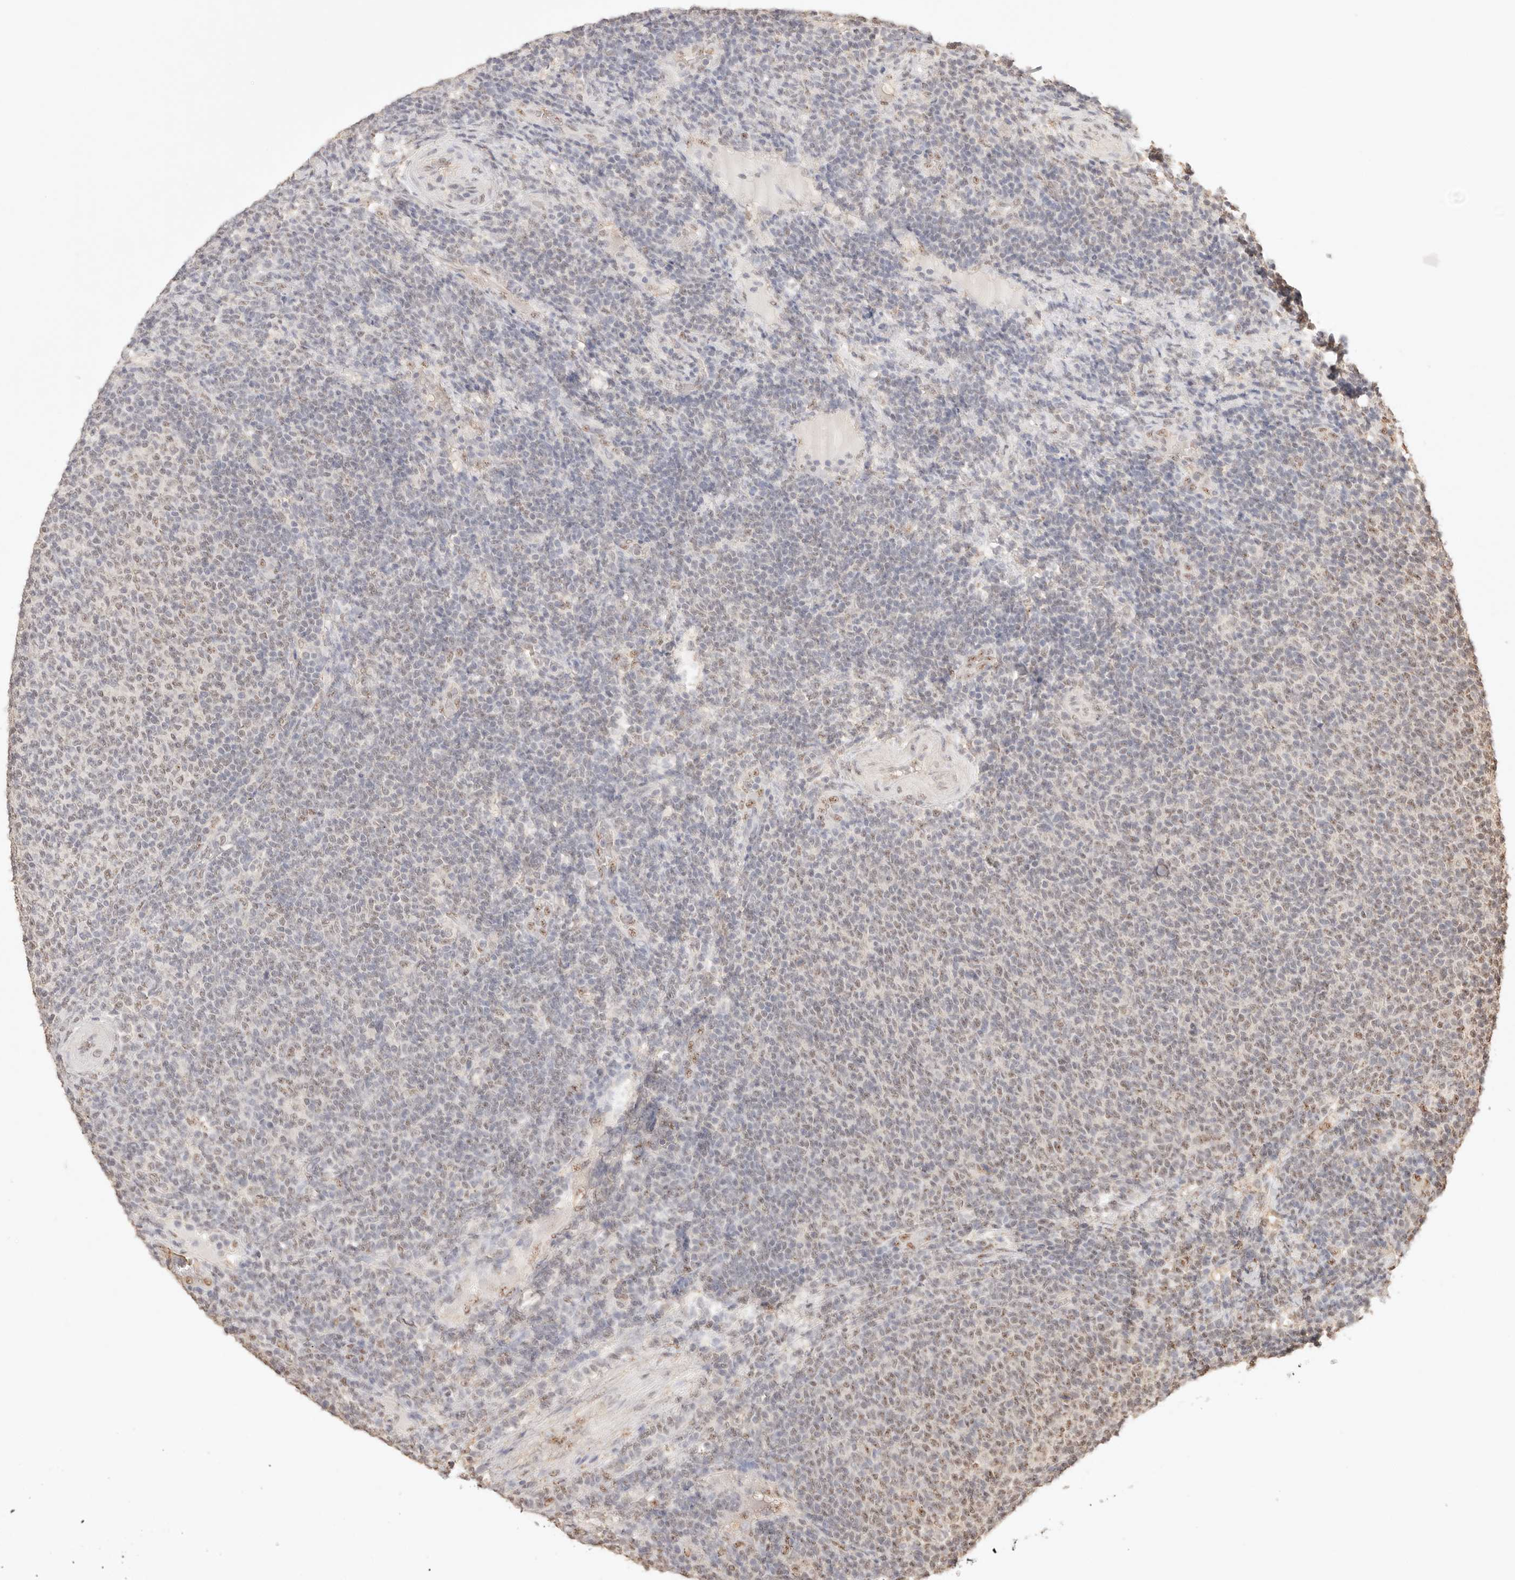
{"staining": {"intensity": "weak", "quantity": "25%-75%", "location": "nuclear"}, "tissue": "lymphoma", "cell_type": "Tumor cells", "image_type": "cancer", "snomed": [{"axis": "morphology", "description": "Malignant lymphoma, non-Hodgkin's type, Low grade"}, {"axis": "topography", "description": "Lymph node"}], "caption": "Immunohistochemical staining of lymphoma demonstrates weak nuclear protein positivity in about 25%-75% of tumor cells.", "gene": "IL1R2", "patient": {"sex": "male", "age": 66}}